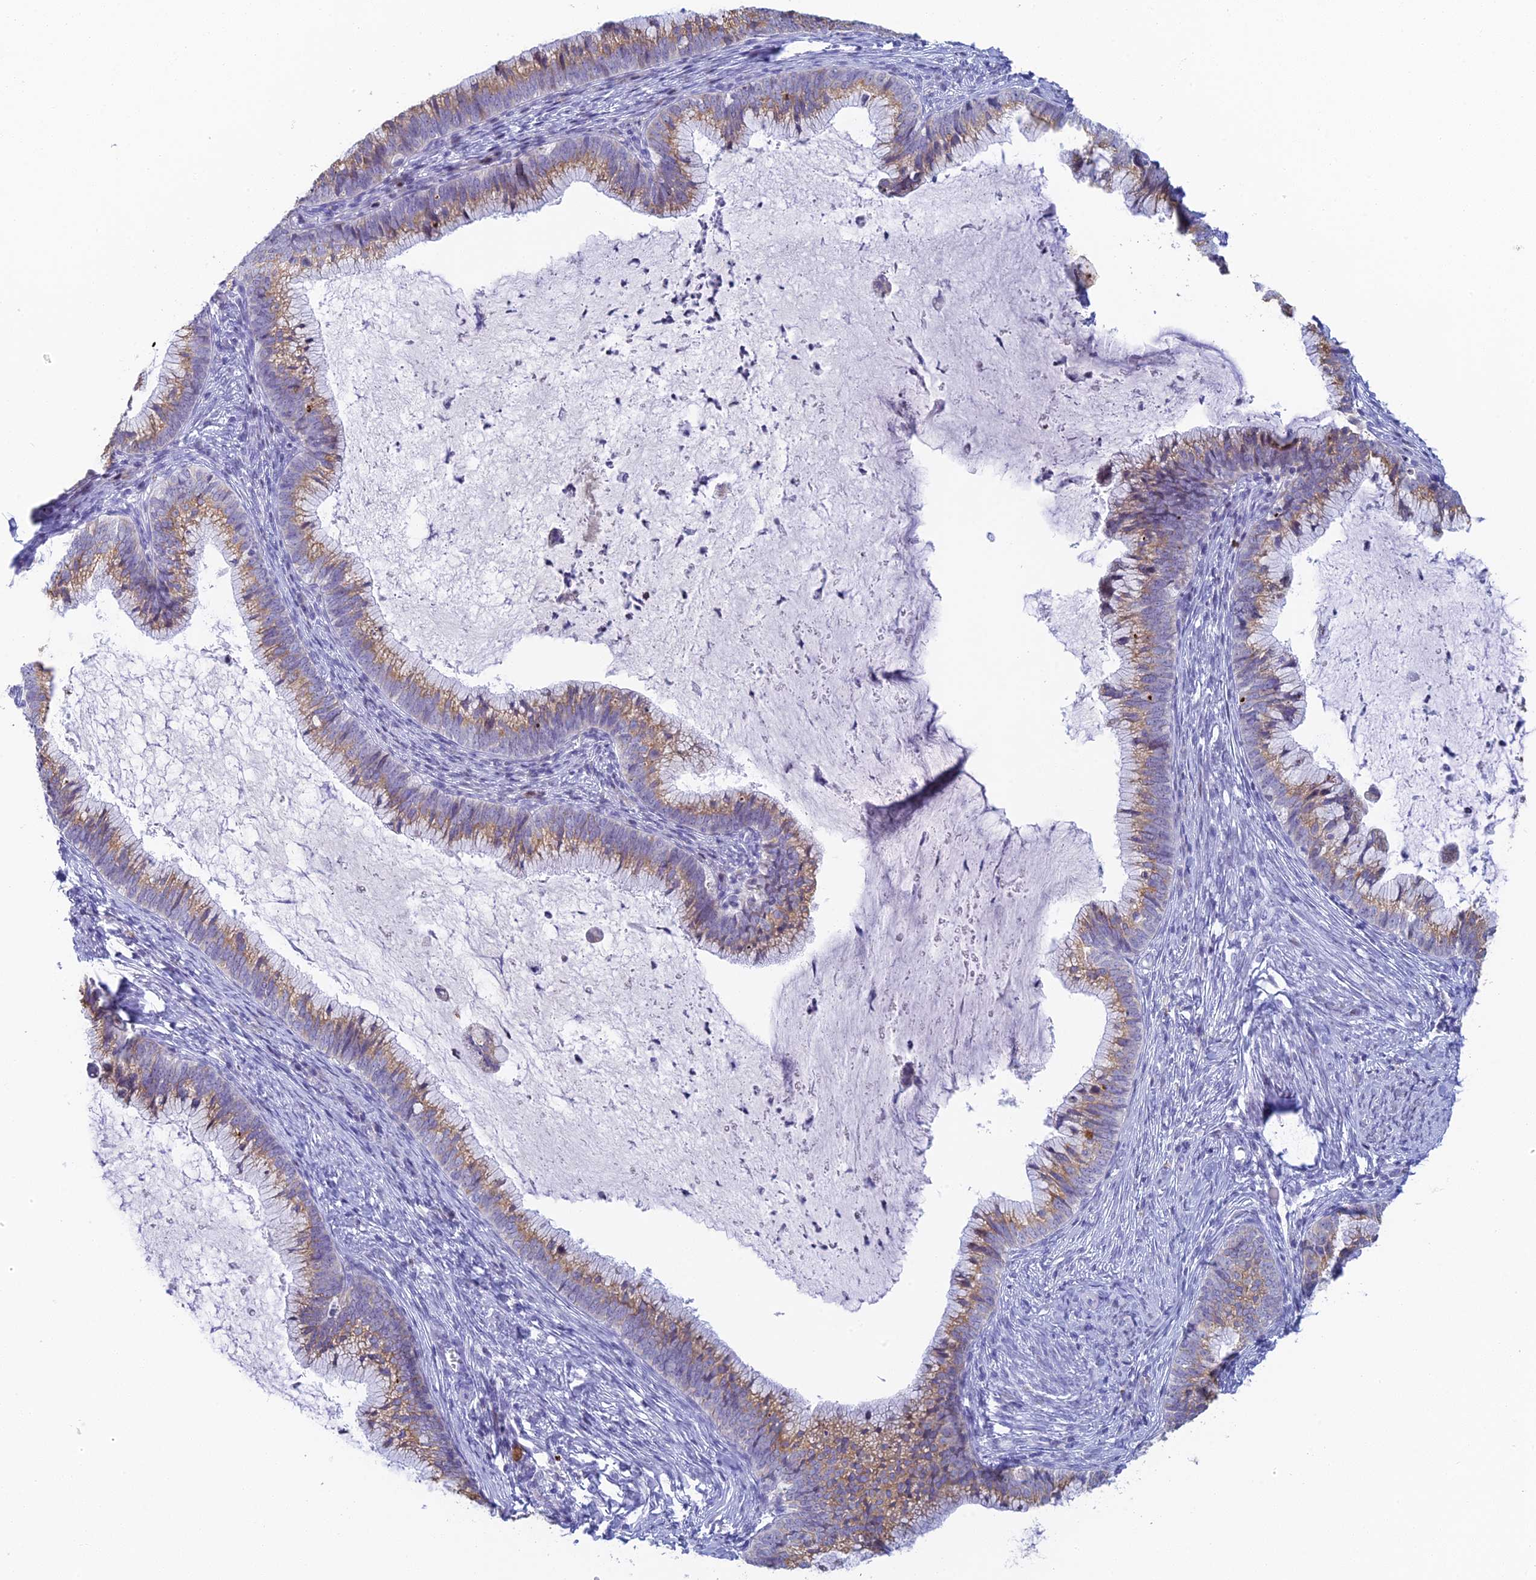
{"staining": {"intensity": "moderate", "quantity": ">75%", "location": "cytoplasmic/membranous"}, "tissue": "cervical cancer", "cell_type": "Tumor cells", "image_type": "cancer", "snomed": [{"axis": "morphology", "description": "Adenocarcinoma, NOS"}, {"axis": "topography", "description": "Cervix"}], "caption": "A brown stain highlights moderate cytoplasmic/membranous staining of a protein in human cervical adenocarcinoma tumor cells.", "gene": "REXO5", "patient": {"sex": "female", "age": 36}}